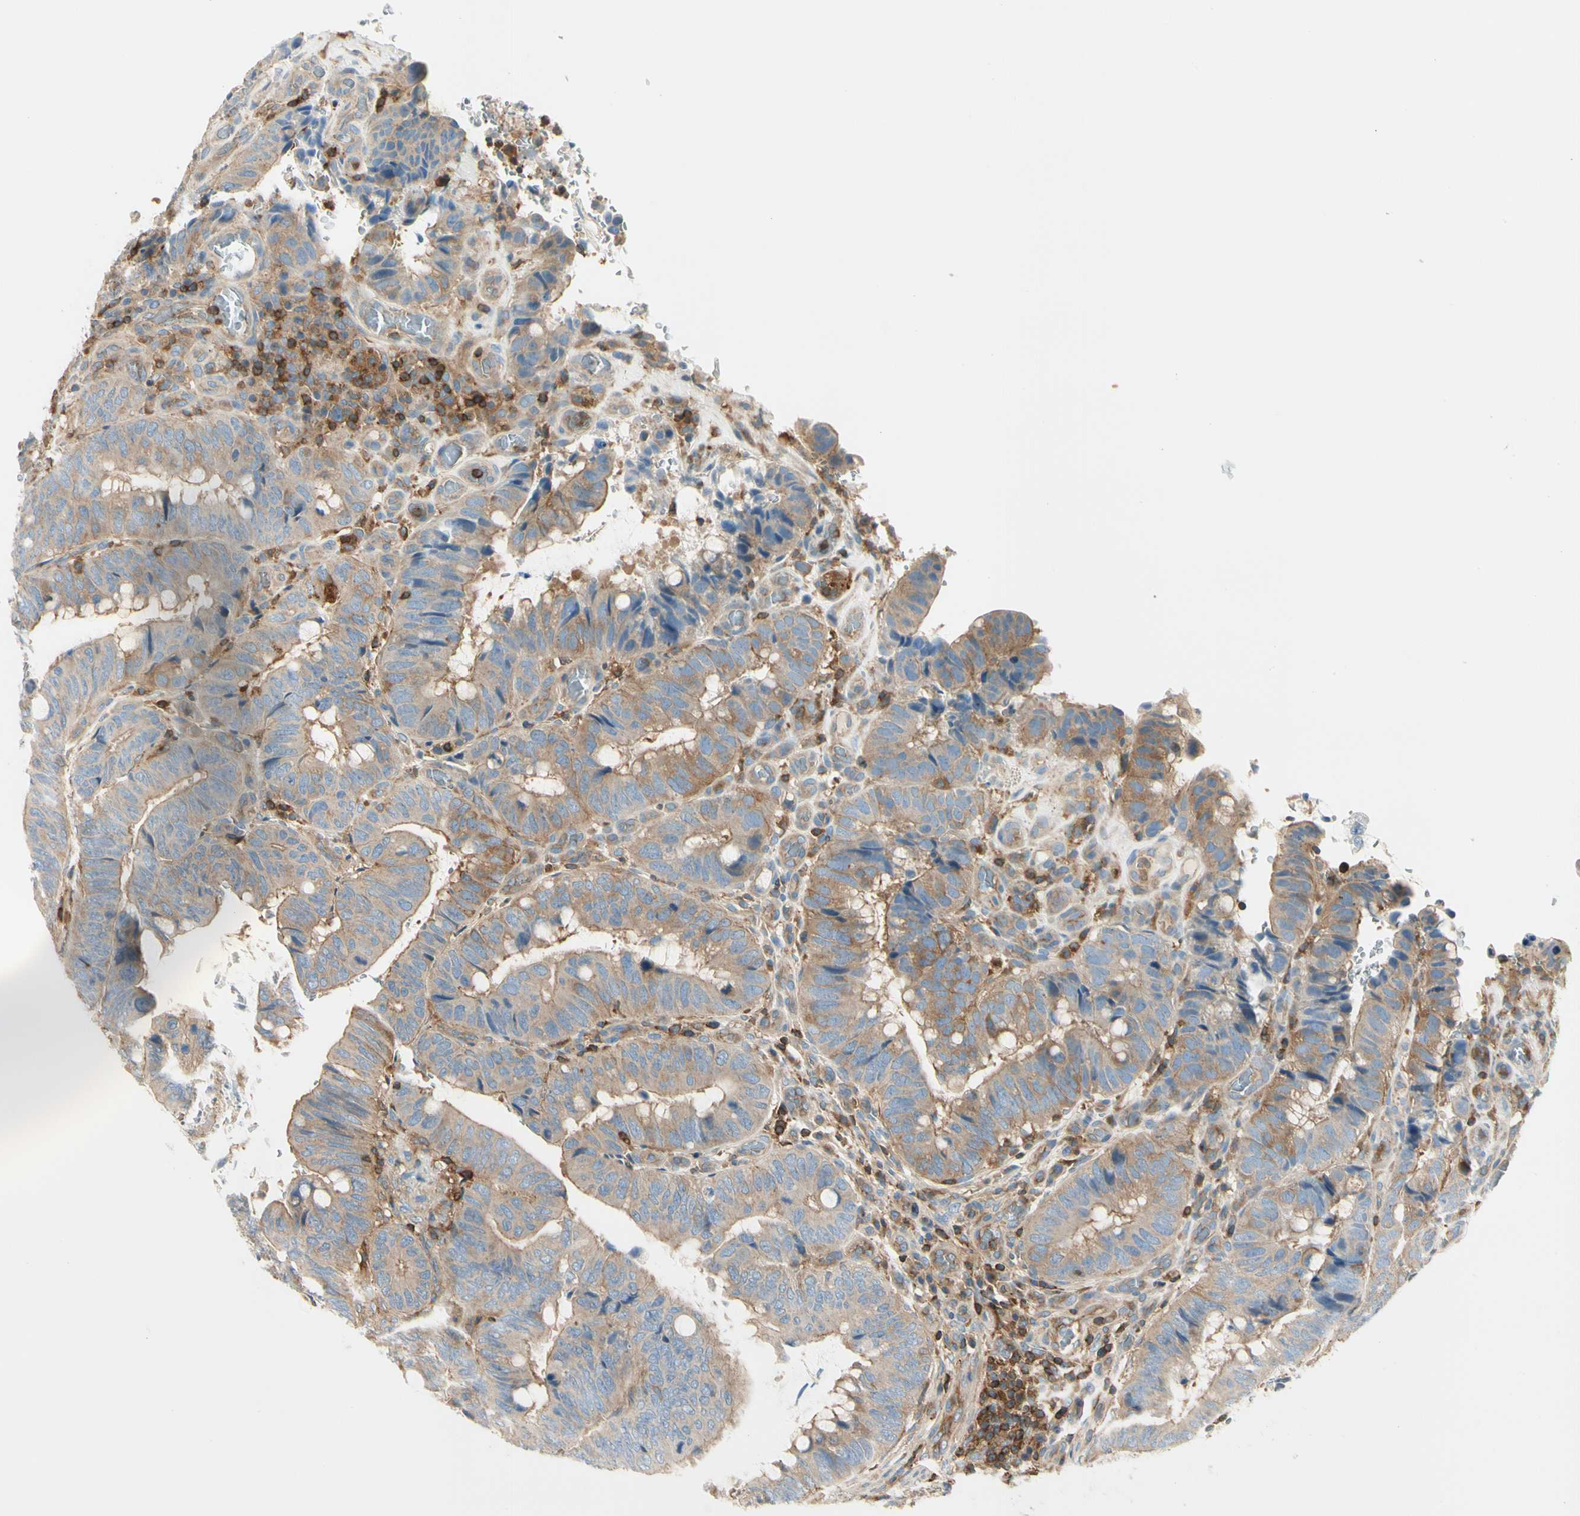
{"staining": {"intensity": "weak", "quantity": ">75%", "location": "cytoplasmic/membranous"}, "tissue": "colorectal cancer", "cell_type": "Tumor cells", "image_type": "cancer", "snomed": [{"axis": "morphology", "description": "Normal tissue, NOS"}, {"axis": "morphology", "description": "Adenocarcinoma, NOS"}, {"axis": "topography", "description": "Rectum"}, {"axis": "topography", "description": "Peripheral nerve tissue"}], "caption": "Colorectal cancer (adenocarcinoma) was stained to show a protein in brown. There is low levels of weak cytoplasmic/membranous positivity in about >75% of tumor cells. The protein of interest is stained brown, and the nuclei are stained in blue (DAB IHC with brightfield microscopy, high magnification).", "gene": "CAPZA2", "patient": {"sex": "male", "age": 92}}